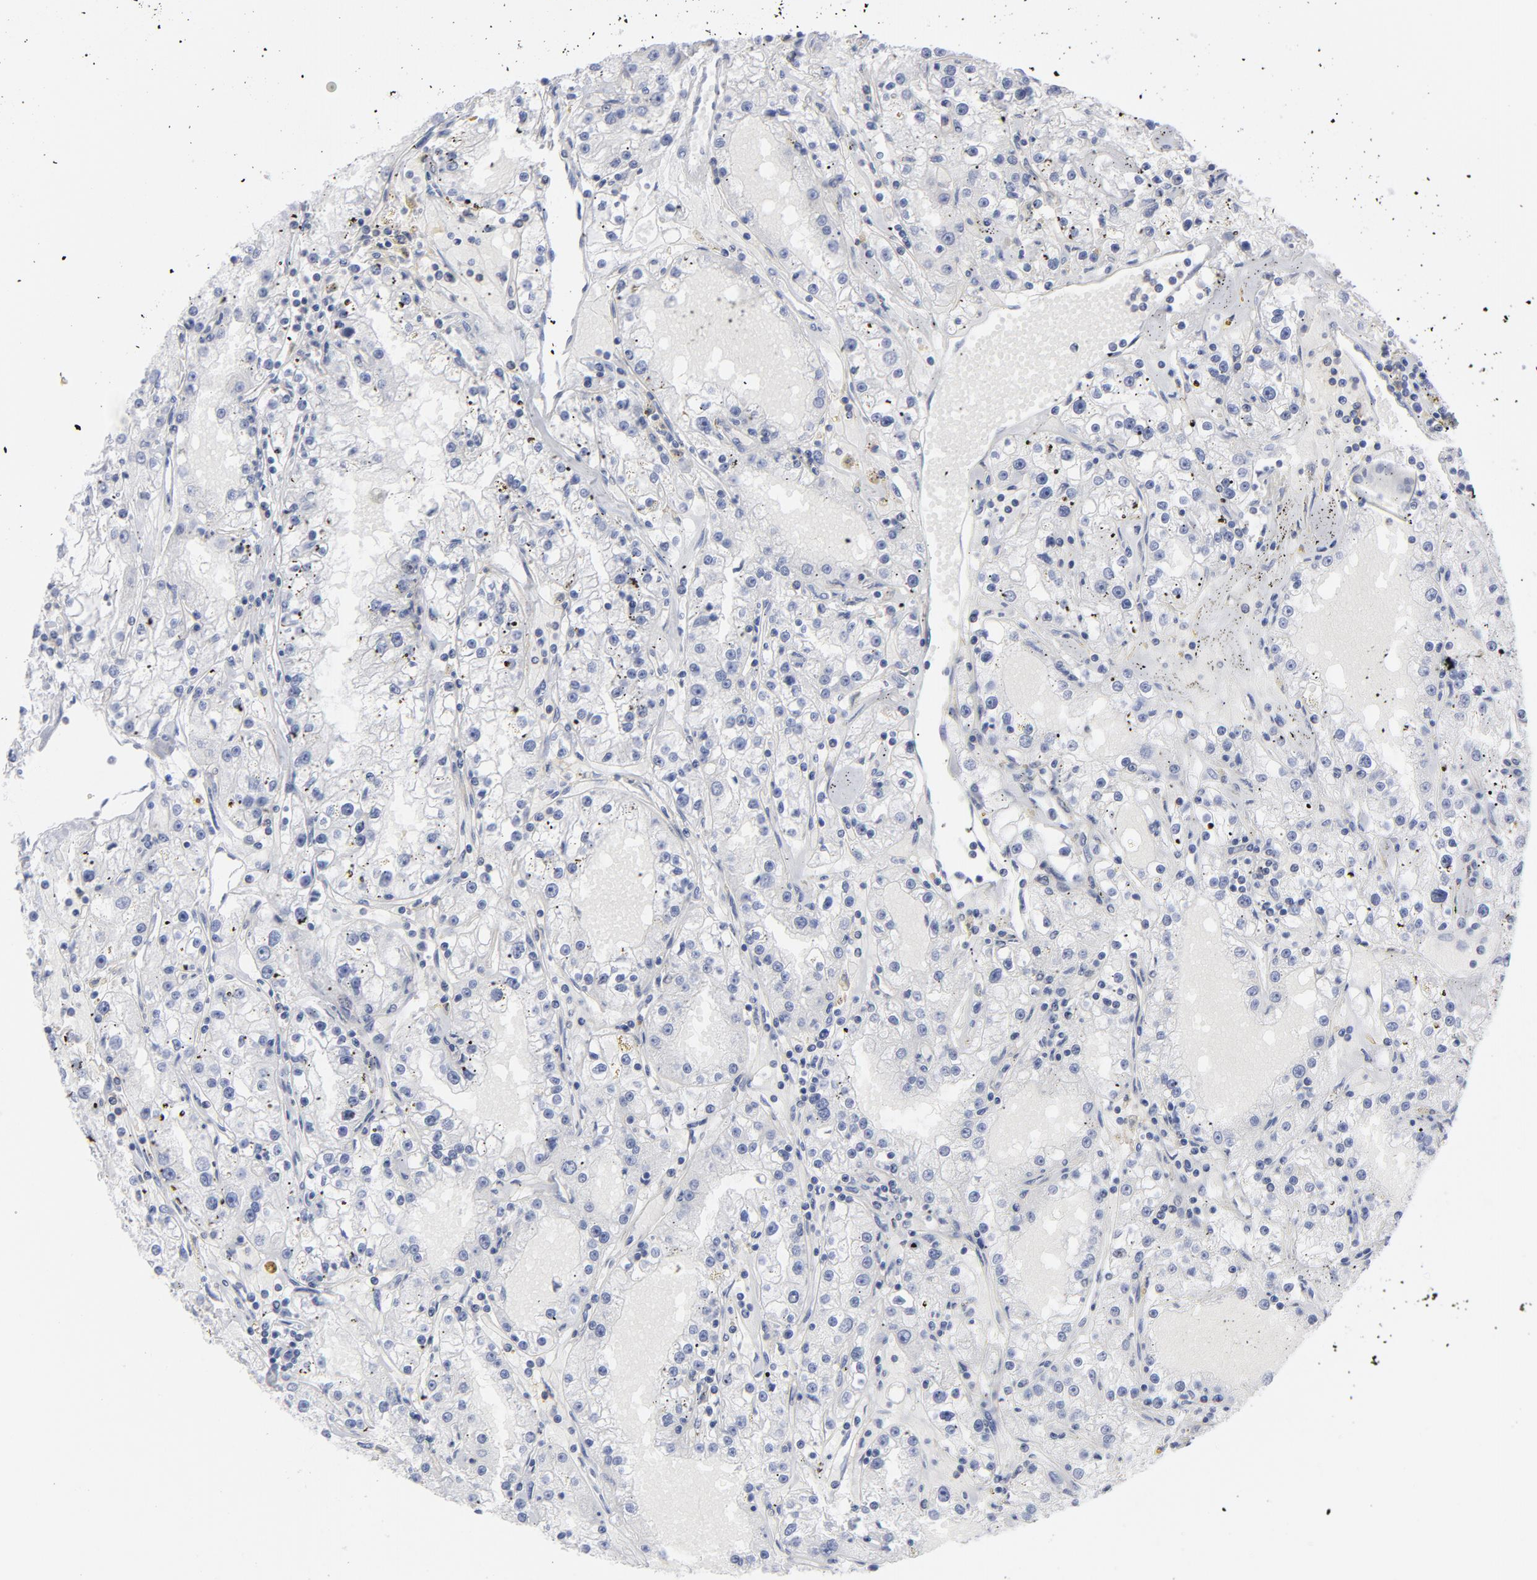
{"staining": {"intensity": "negative", "quantity": "none", "location": "none"}, "tissue": "renal cancer", "cell_type": "Tumor cells", "image_type": "cancer", "snomed": [{"axis": "morphology", "description": "Adenocarcinoma, NOS"}, {"axis": "topography", "description": "Kidney"}], "caption": "An image of human renal adenocarcinoma is negative for staining in tumor cells.", "gene": "P2RY8", "patient": {"sex": "male", "age": 56}}